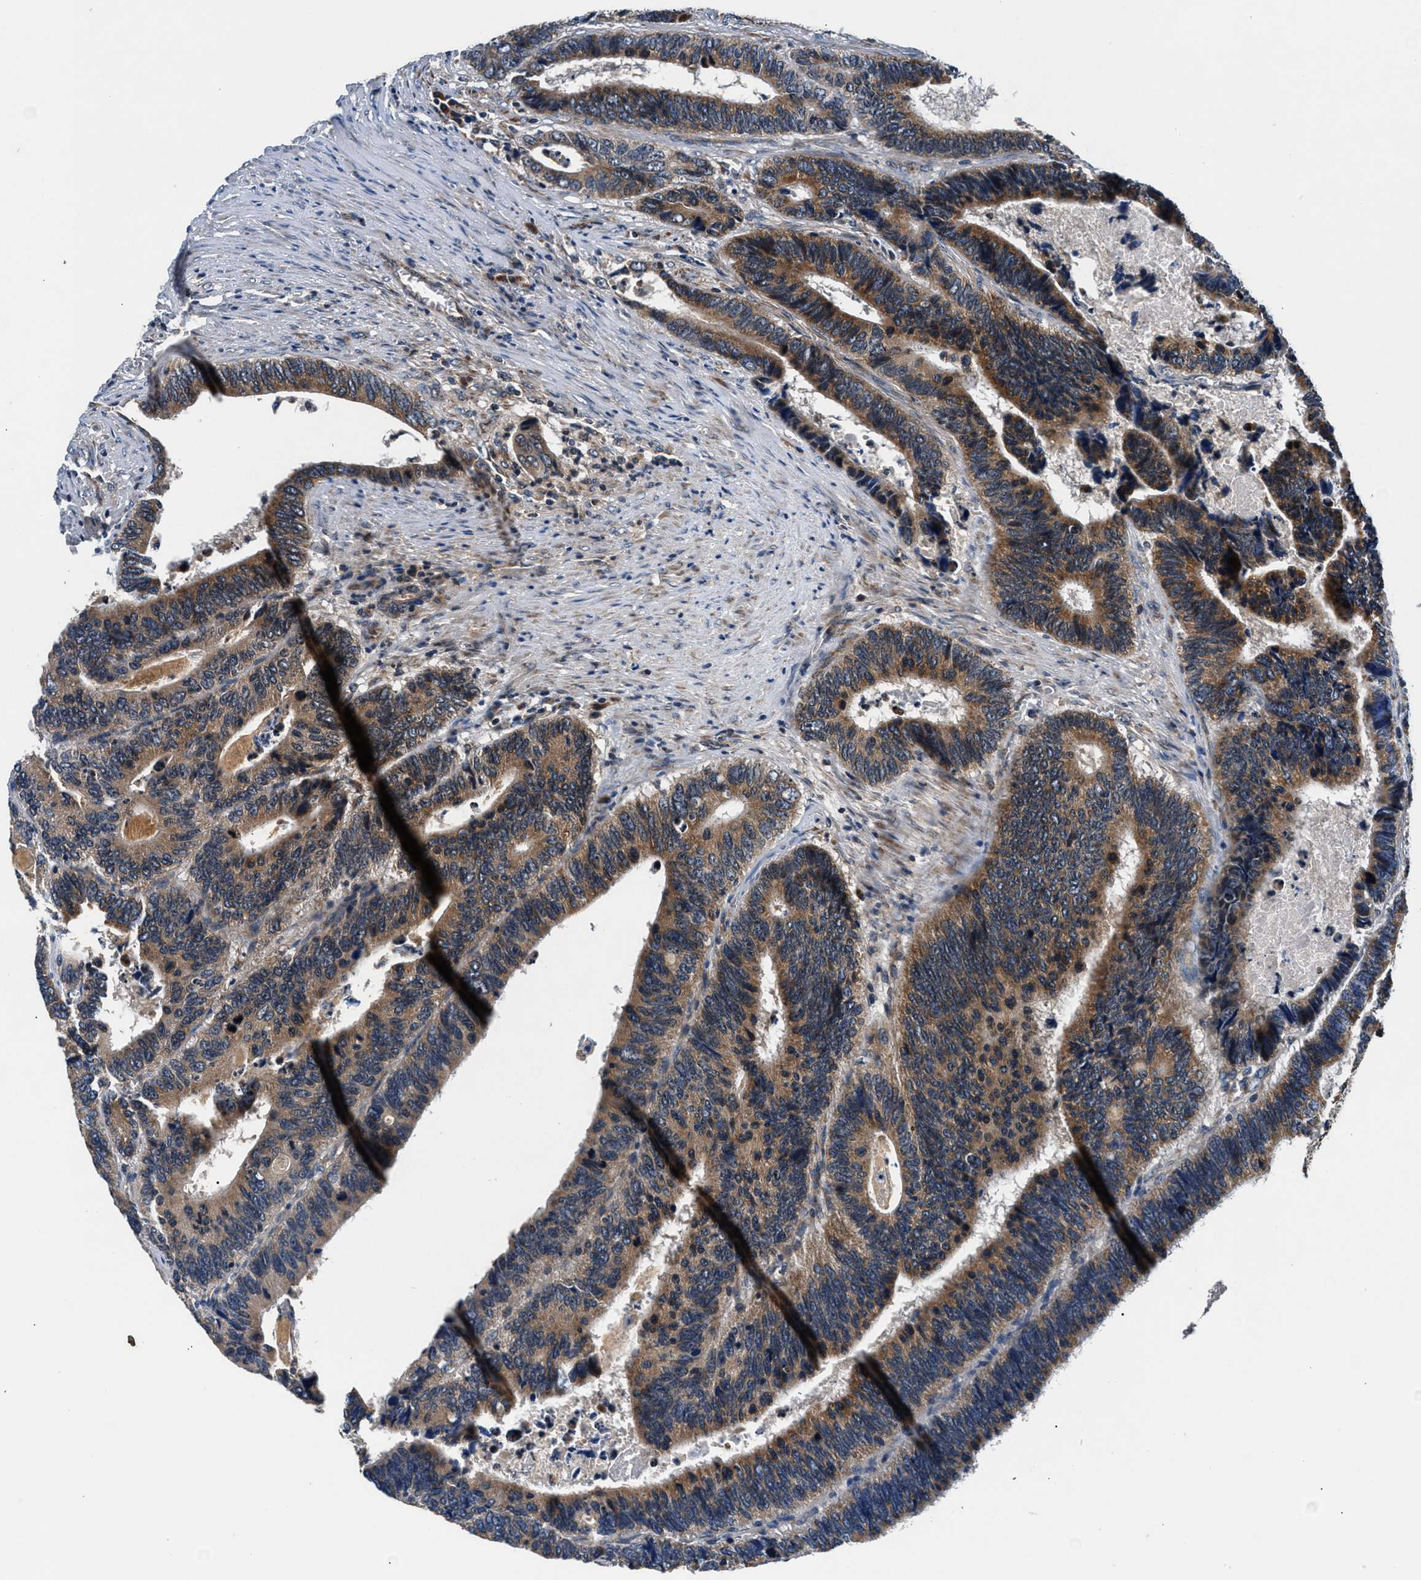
{"staining": {"intensity": "moderate", "quantity": ">75%", "location": "cytoplasmic/membranous"}, "tissue": "colorectal cancer", "cell_type": "Tumor cells", "image_type": "cancer", "snomed": [{"axis": "morphology", "description": "Adenocarcinoma, NOS"}, {"axis": "topography", "description": "Colon"}], "caption": "Adenocarcinoma (colorectal) tissue reveals moderate cytoplasmic/membranous positivity in approximately >75% of tumor cells, visualized by immunohistochemistry. (Stains: DAB in brown, nuclei in blue, Microscopy: brightfield microscopy at high magnification).", "gene": "IMMT", "patient": {"sex": "male", "age": 72}}